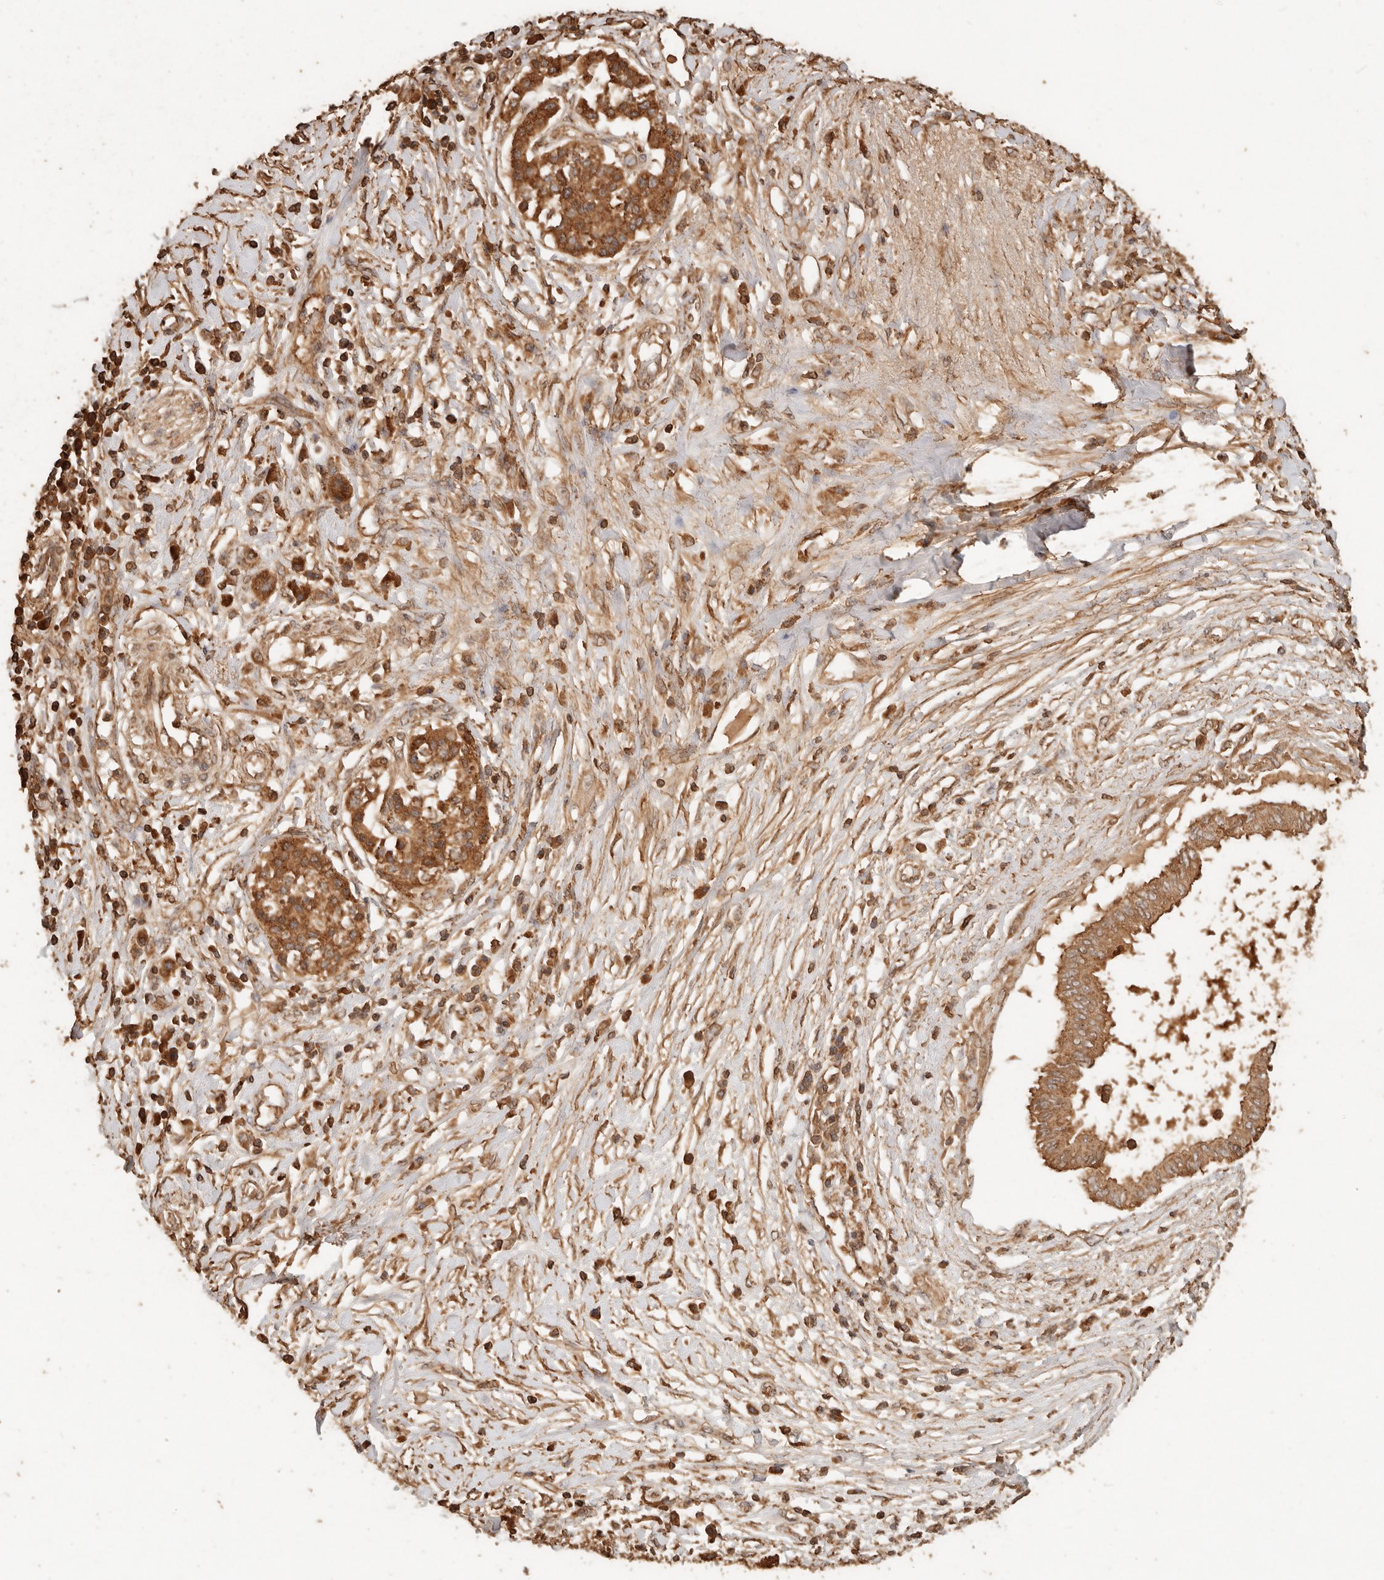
{"staining": {"intensity": "strong", "quantity": ">75%", "location": "cytoplasmic/membranous"}, "tissue": "pancreatic cancer", "cell_type": "Tumor cells", "image_type": "cancer", "snomed": [{"axis": "morphology", "description": "Adenocarcinoma, NOS"}, {"axis": "topography", "description": "Pancreas"}], "caption": "This photomicrograph reveals immunohistochemistry (IHC) staining of pancreatic cancer, with high strong cytoplasmic/membranous staining in approximately >75% of tumor cells.", "gene": "FAM180B", "patient": {"sex": "female", "age": 56}}